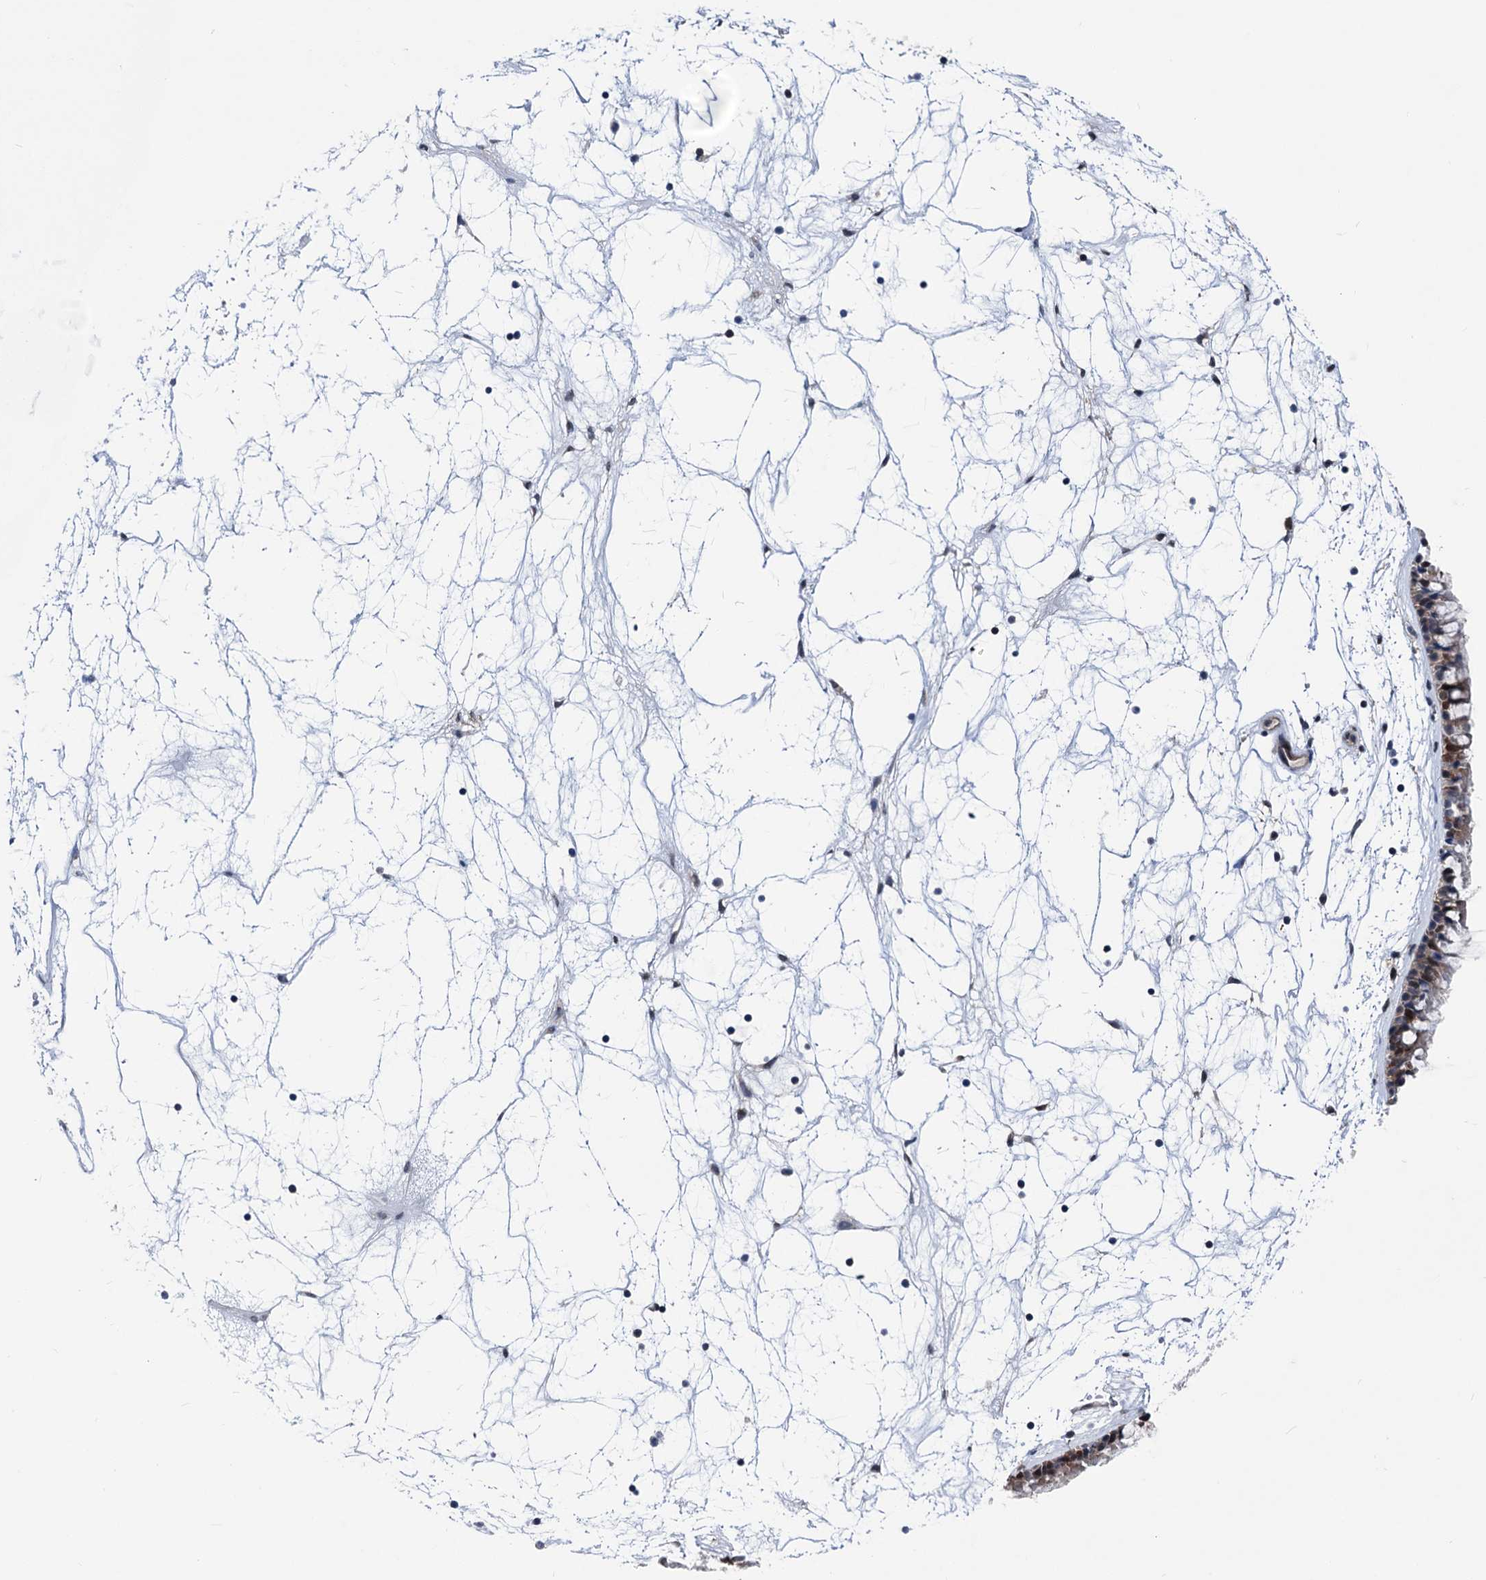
{"staining": {"intensity": "weak", "quantity": ">75%", "location": "cytoplasmic/membranous"}, "tissue": "nasopharynx", "cell_type": "Respiratory epithelial cells", "image_type": "normal", "snomed": [{"axis": "morphology", "description": "Normal tissue, NOS"}, {"axis": "topography", "description": "Nasopharynx"}], "caption": "Protein analysis of benign nasopharynx demonstrates weak cytoplasmic/membranous expression in approximately >75% of respiratory epithelial cells. Using DAB (3,3'-diaminobenzidine) (brown) and hematoxylin (blue) stains, captured at high magnification using brightfield microscopy.", "gene": "GLO1", "patient": {"sex": "male", "age": 64}}